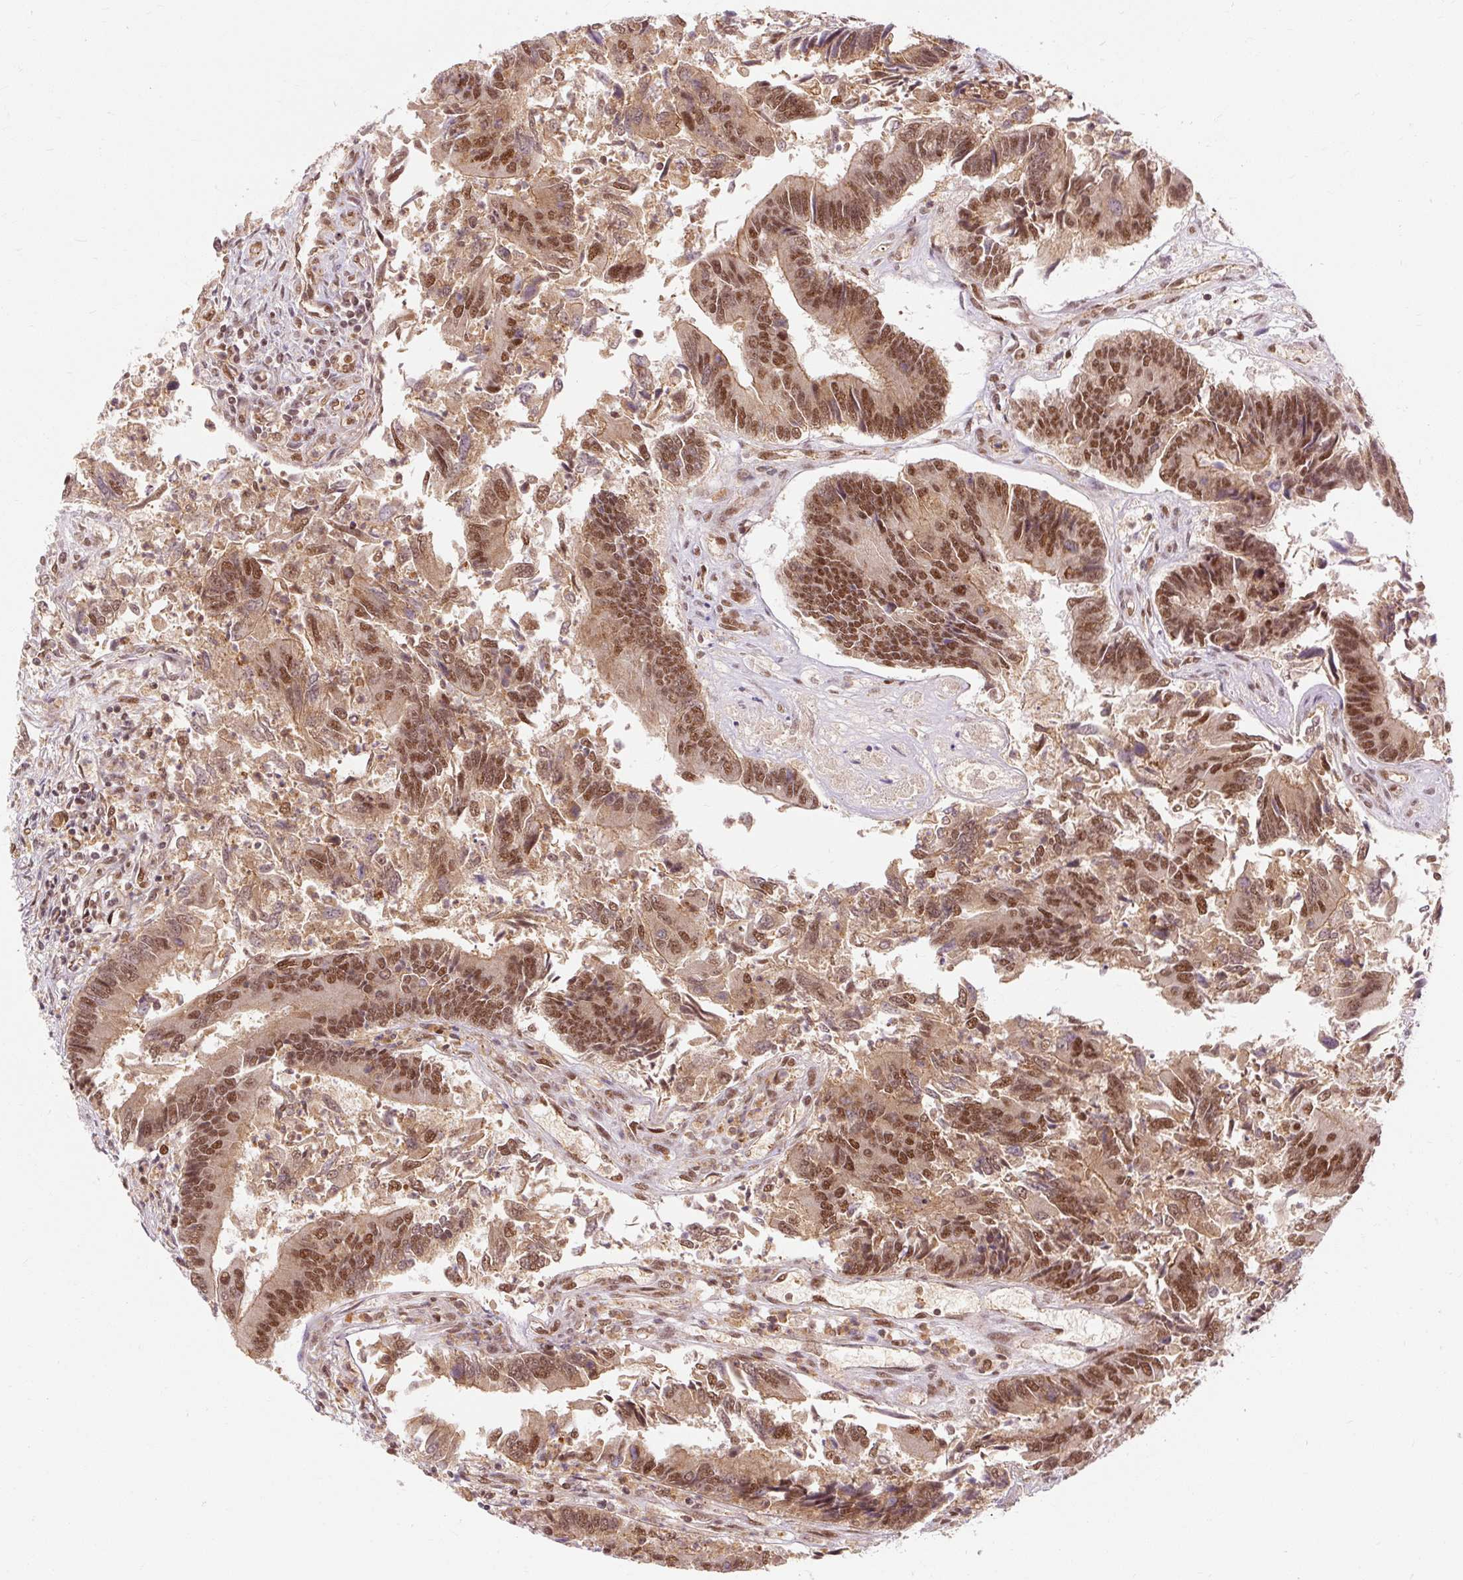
{"staining": {"intensity": "strong", "quantity": ">75%", "location": "cytoplasmic/membranous,nuclear"}, "tissue": "colorectal cancer", "cell_type": "Tumor cells", "image_type": "cancer", "snomed": [{"axis": "morphology", "description": "Adenocarcinoma, NOS"}, {"axis": "topography", "description": "Colon"}], "caption": "Human colorectal cancer stained with a brown dye exhibits strong cytoplasmic/membranous and nuclear positive expression in about >75% of tumor cells.", "gene": "CSTF1", "patient": {"sex": "female", "age": 67}}